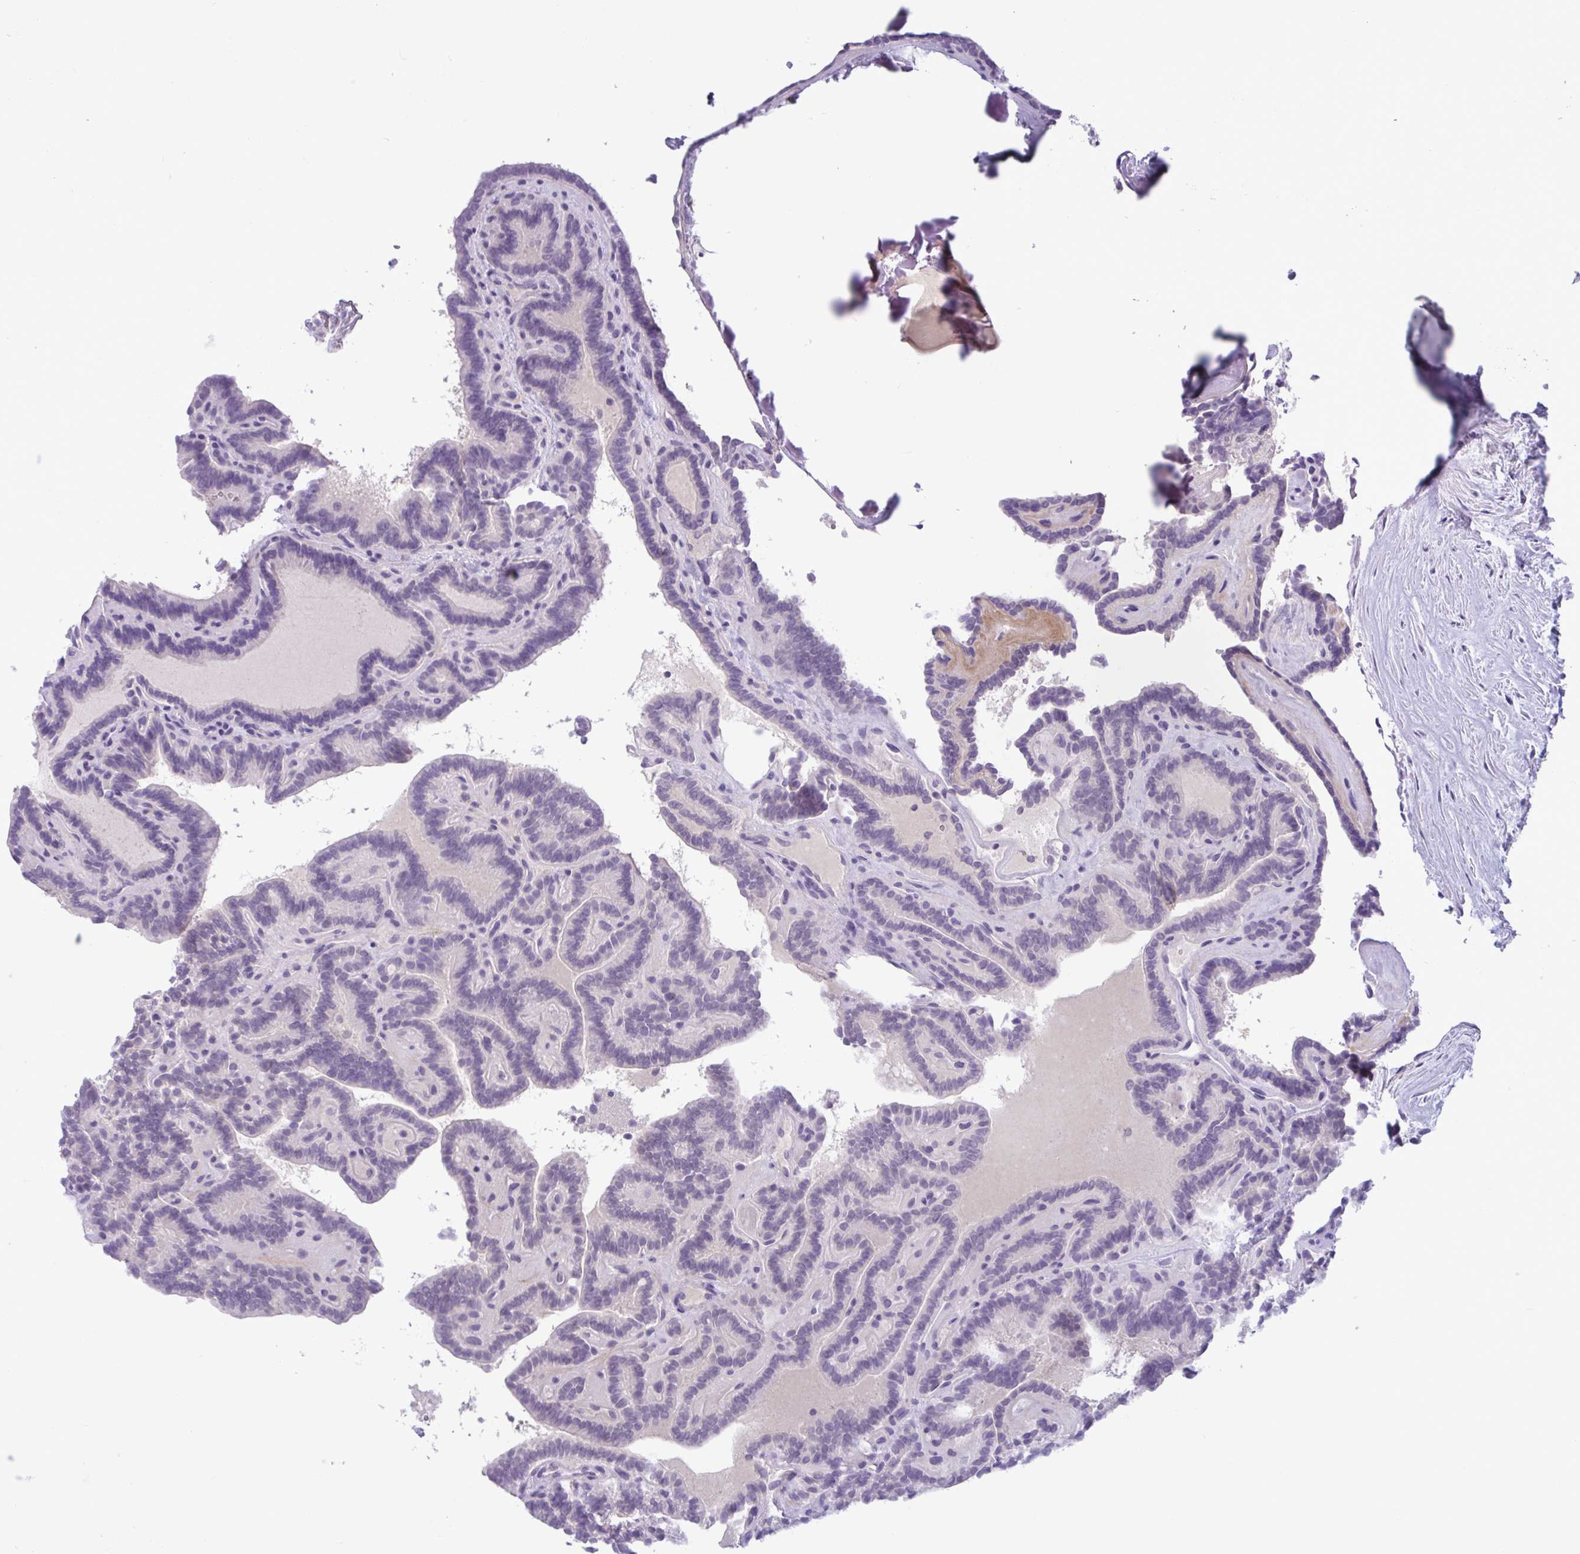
{"staining": {"intensity": "negative", "quantity": "none", "location": "none"}, "tissue": "thyroid cancer", "cell_type": "Tumor cells", "image_type": "cancer", "snomed": [{"axis": "morphology", "description": "Papillary adenocarcinoma, NOS"}, {"axis": "topography", "description": "Thyroid gland"}], "caption": "IHC micrograph of papillary adenocarcinoma (thyroid) stained for a protein (brown), which displays no positivity in tumor cells.", "gene": "WNT9B", "patient": {"sex": "female", "age": 21}}